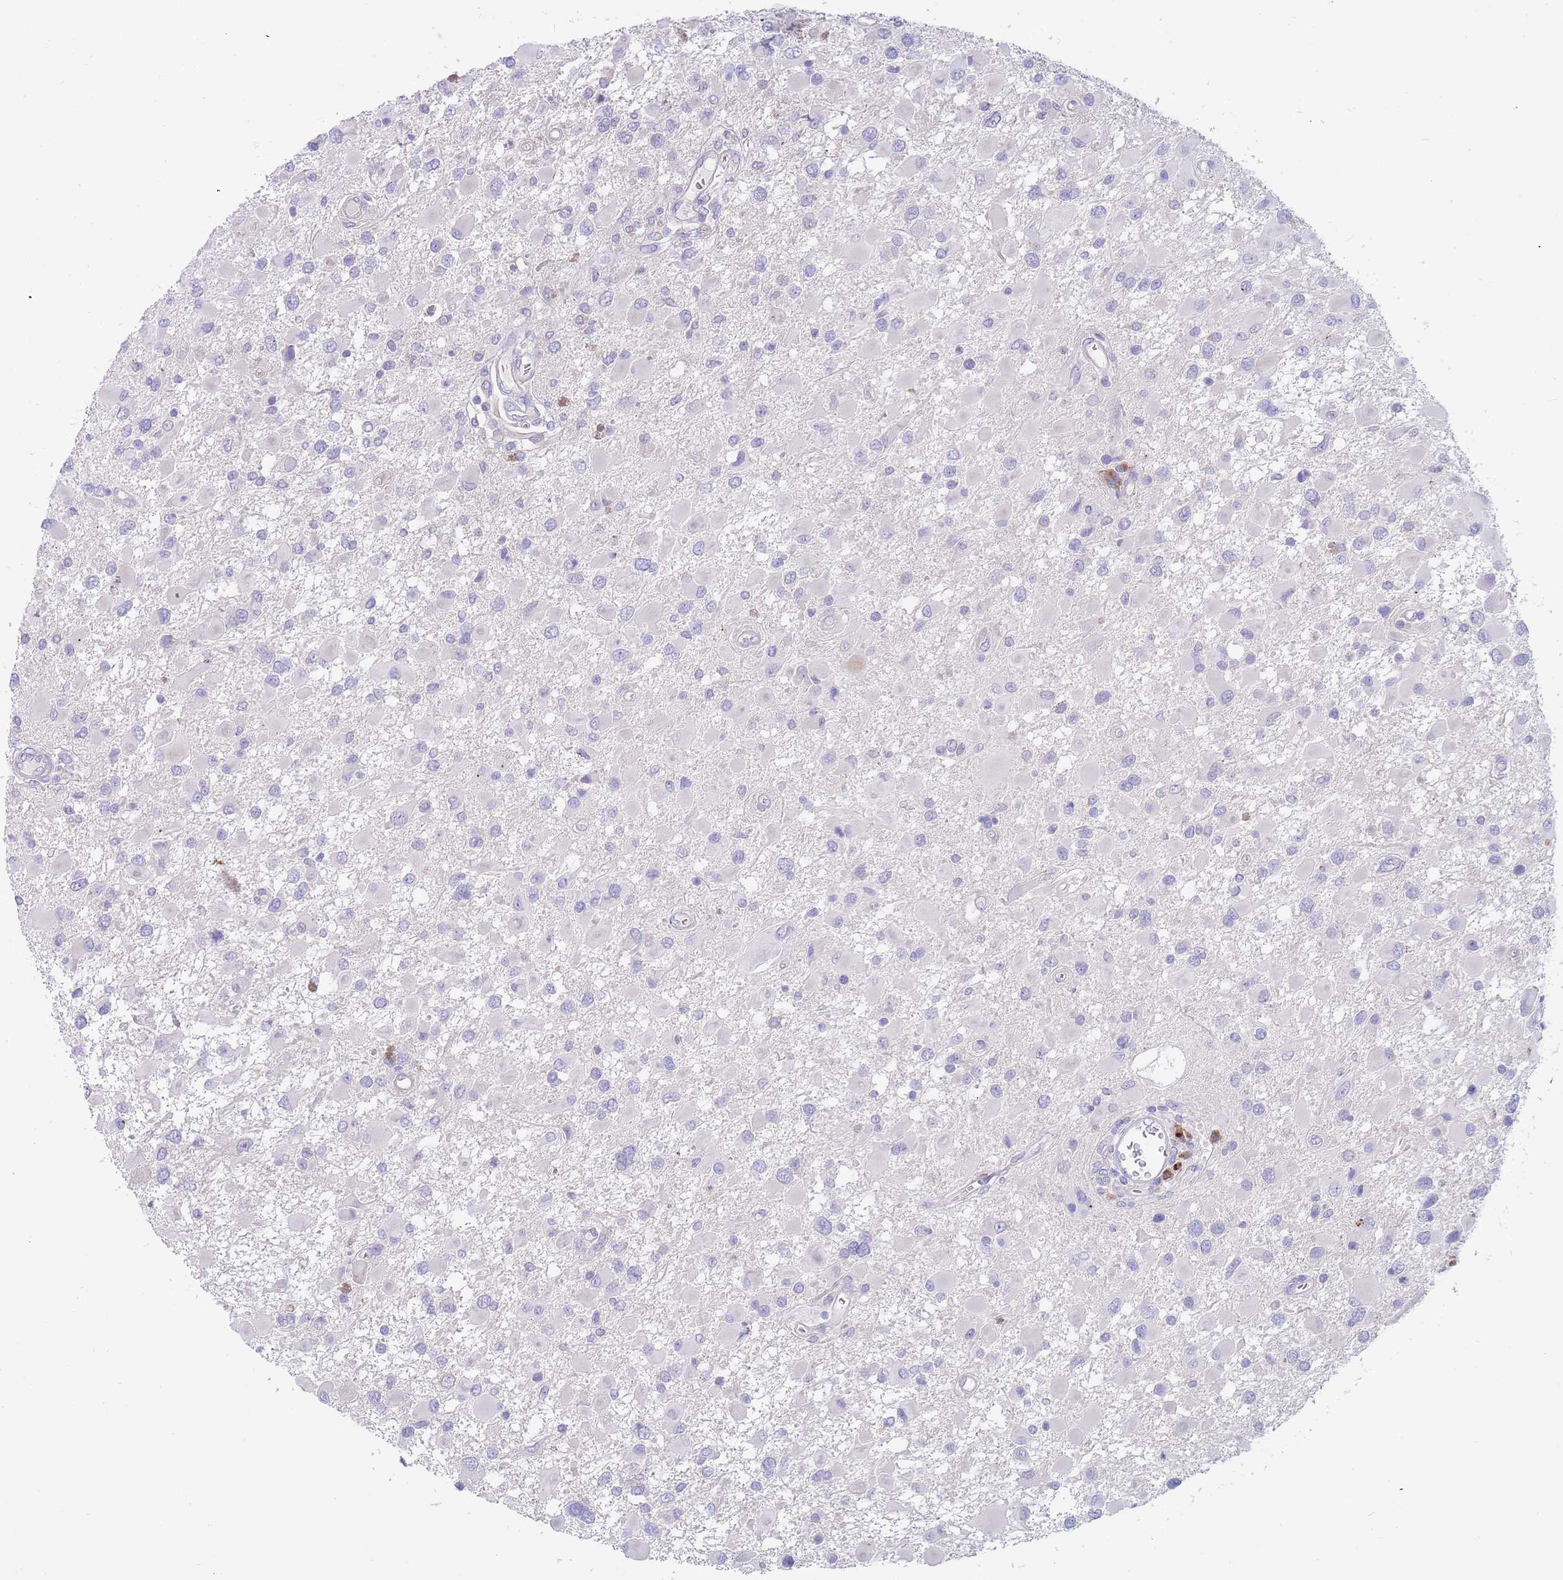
{"staining": {"intensity": "negative", "quantity": "none", "location": "none"}, "tissue": "glioma", "cell_type": "Tumor cells", "image_type": "cancer", "snomed": [{"axis": "morphology", "description": "Glioma, malignant, High grade"}, {"axis": "topography", "description": "Brain"}], "caption": "Immunohistochemical staining of glioma demonstrates no significant positivity in tumor cells.", "gene": "TYW1", "patient": {"sex": "male", "age": 53}}